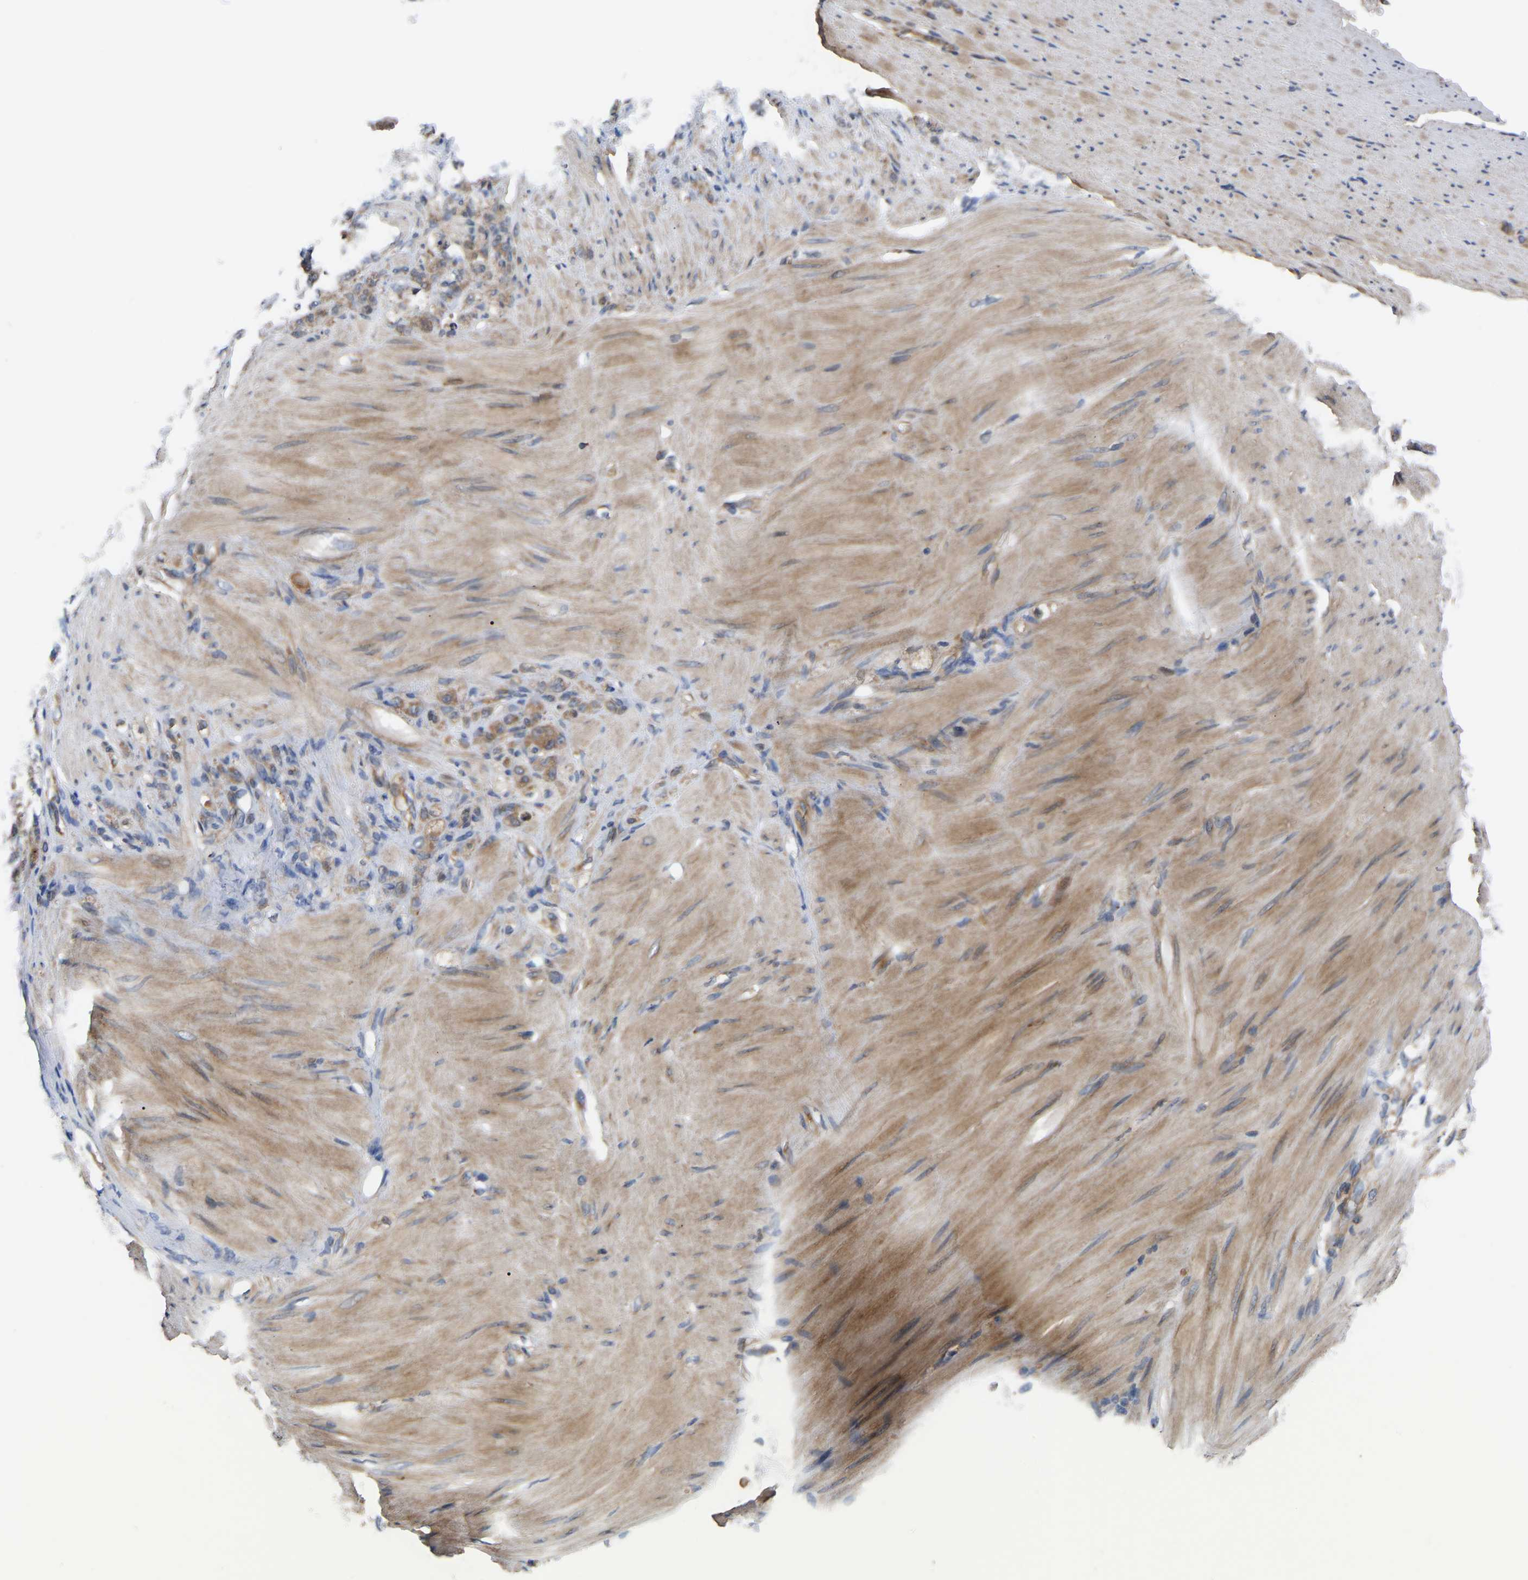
{"staining": {"intensity": "moderate", "quantity": ">75%", "location": "cytoplasmic/membranous"}, "tissue": "stomach cancer", "cell_type": "Tumor cells", "image_type": "cancer", "snomed": [{"axis": "morphology", "description": "Adenocarcinoma, NOS"}, {"axis": "topography", "description": "Stomach"}], "caption": "About >75% of tumor cells in human adenocarcinoma (stomach) show moderate cytoplasmic/membranous protein staining as visualized by brown immunohistochemical staining.", "gene": "LAPTM4B", "patient": {"sex": "male", "age": 82}}